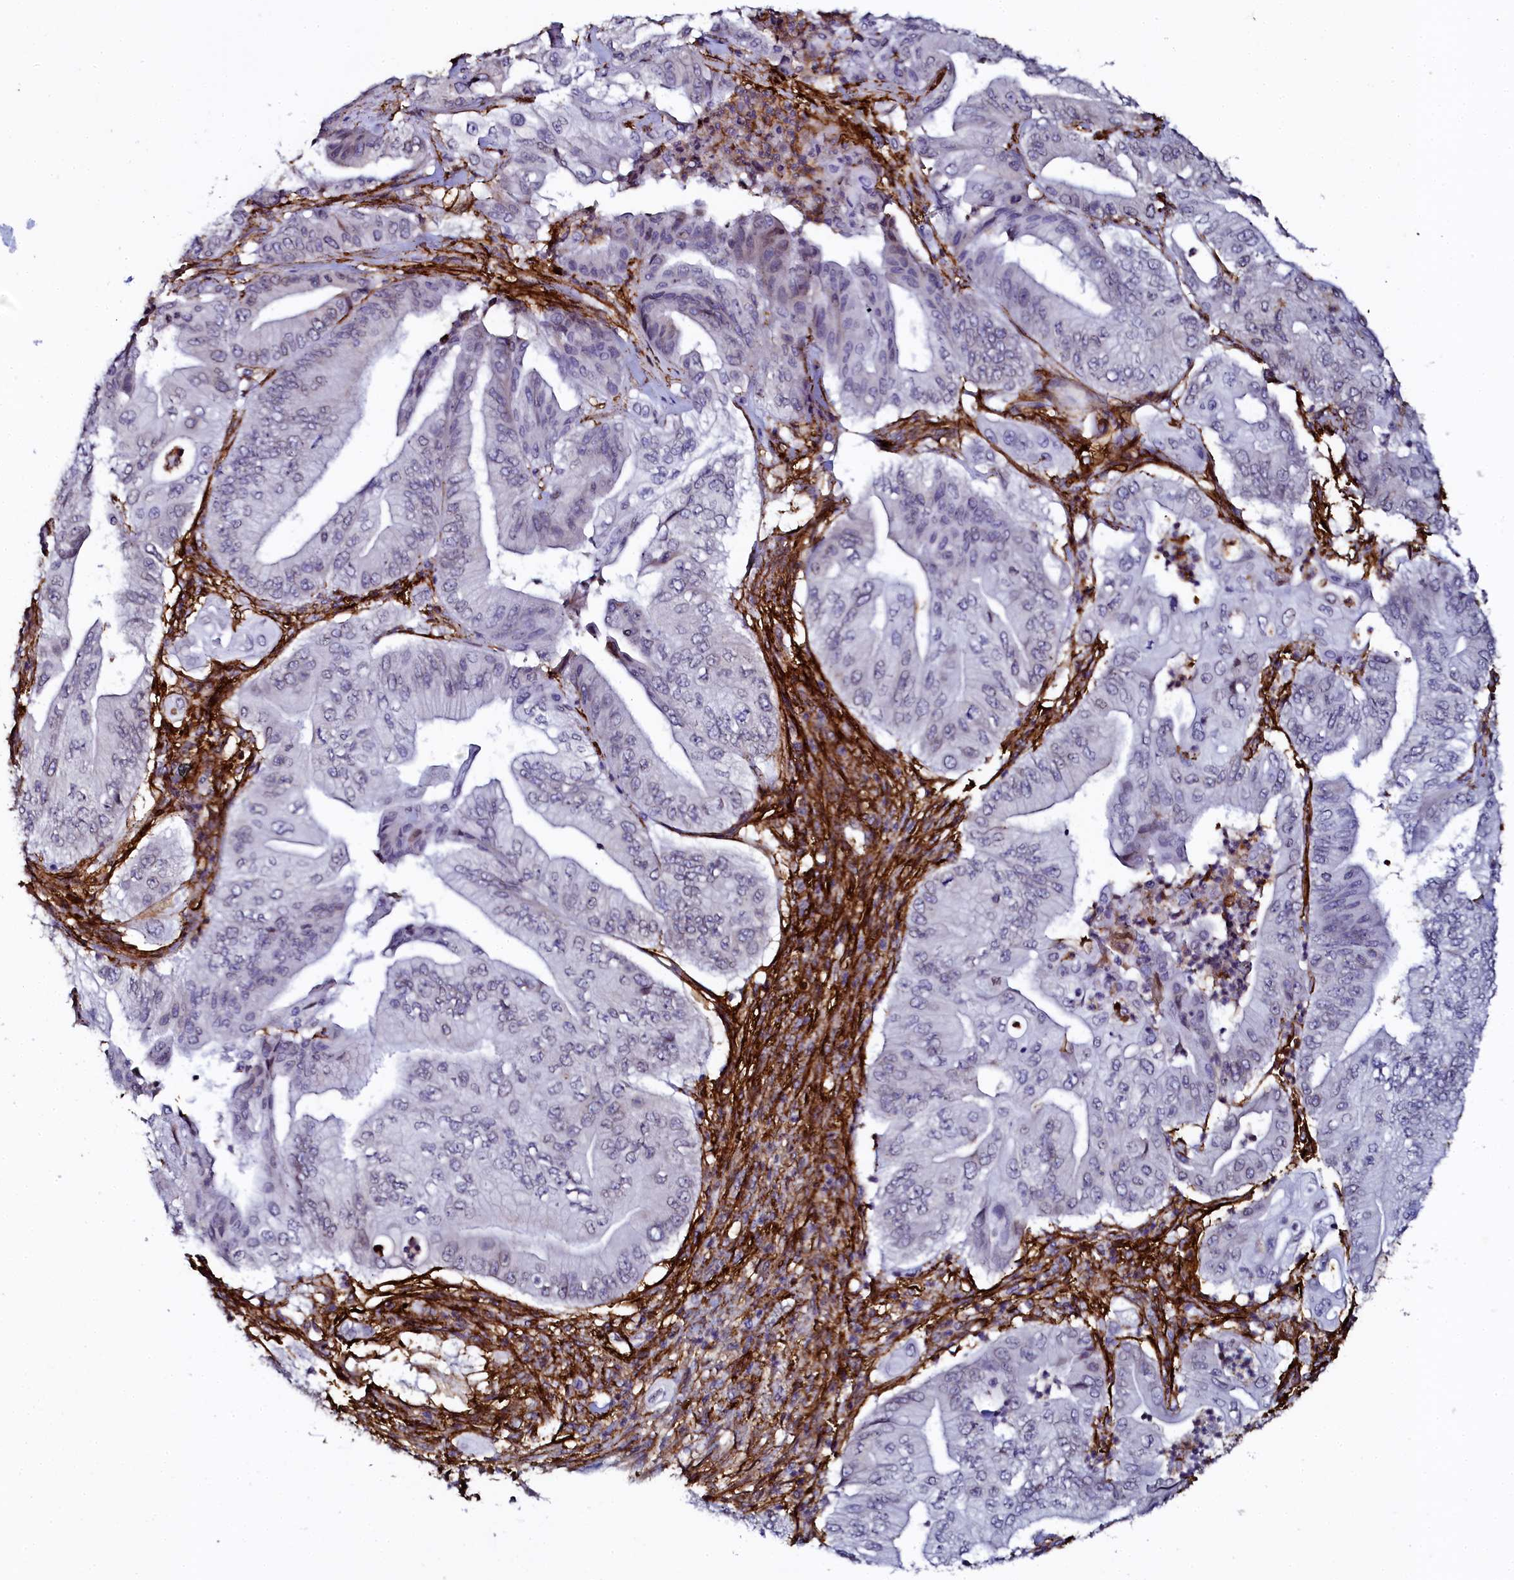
{"staining": {"intensity": "negative", "quantity": "none", "location": "none"}, "tissue": "pancreatic cancer", "cell_type": "Tumor cells", "image_type": "cancer", "snomed": [{"axis": "morphology", "description": "Adenocarcinoma, NOS"}, {"axis": "topography", "description": "Pancreas"}], "caption": "An immunohistochemistry (IHC) micrograph of pancreatic adenocarcinoma is shown. There is no staining in tumor cells of pancreatic adenocarcinoma.", "gene": "AAAS", "patient": {"sex": "female", "age": 77}}